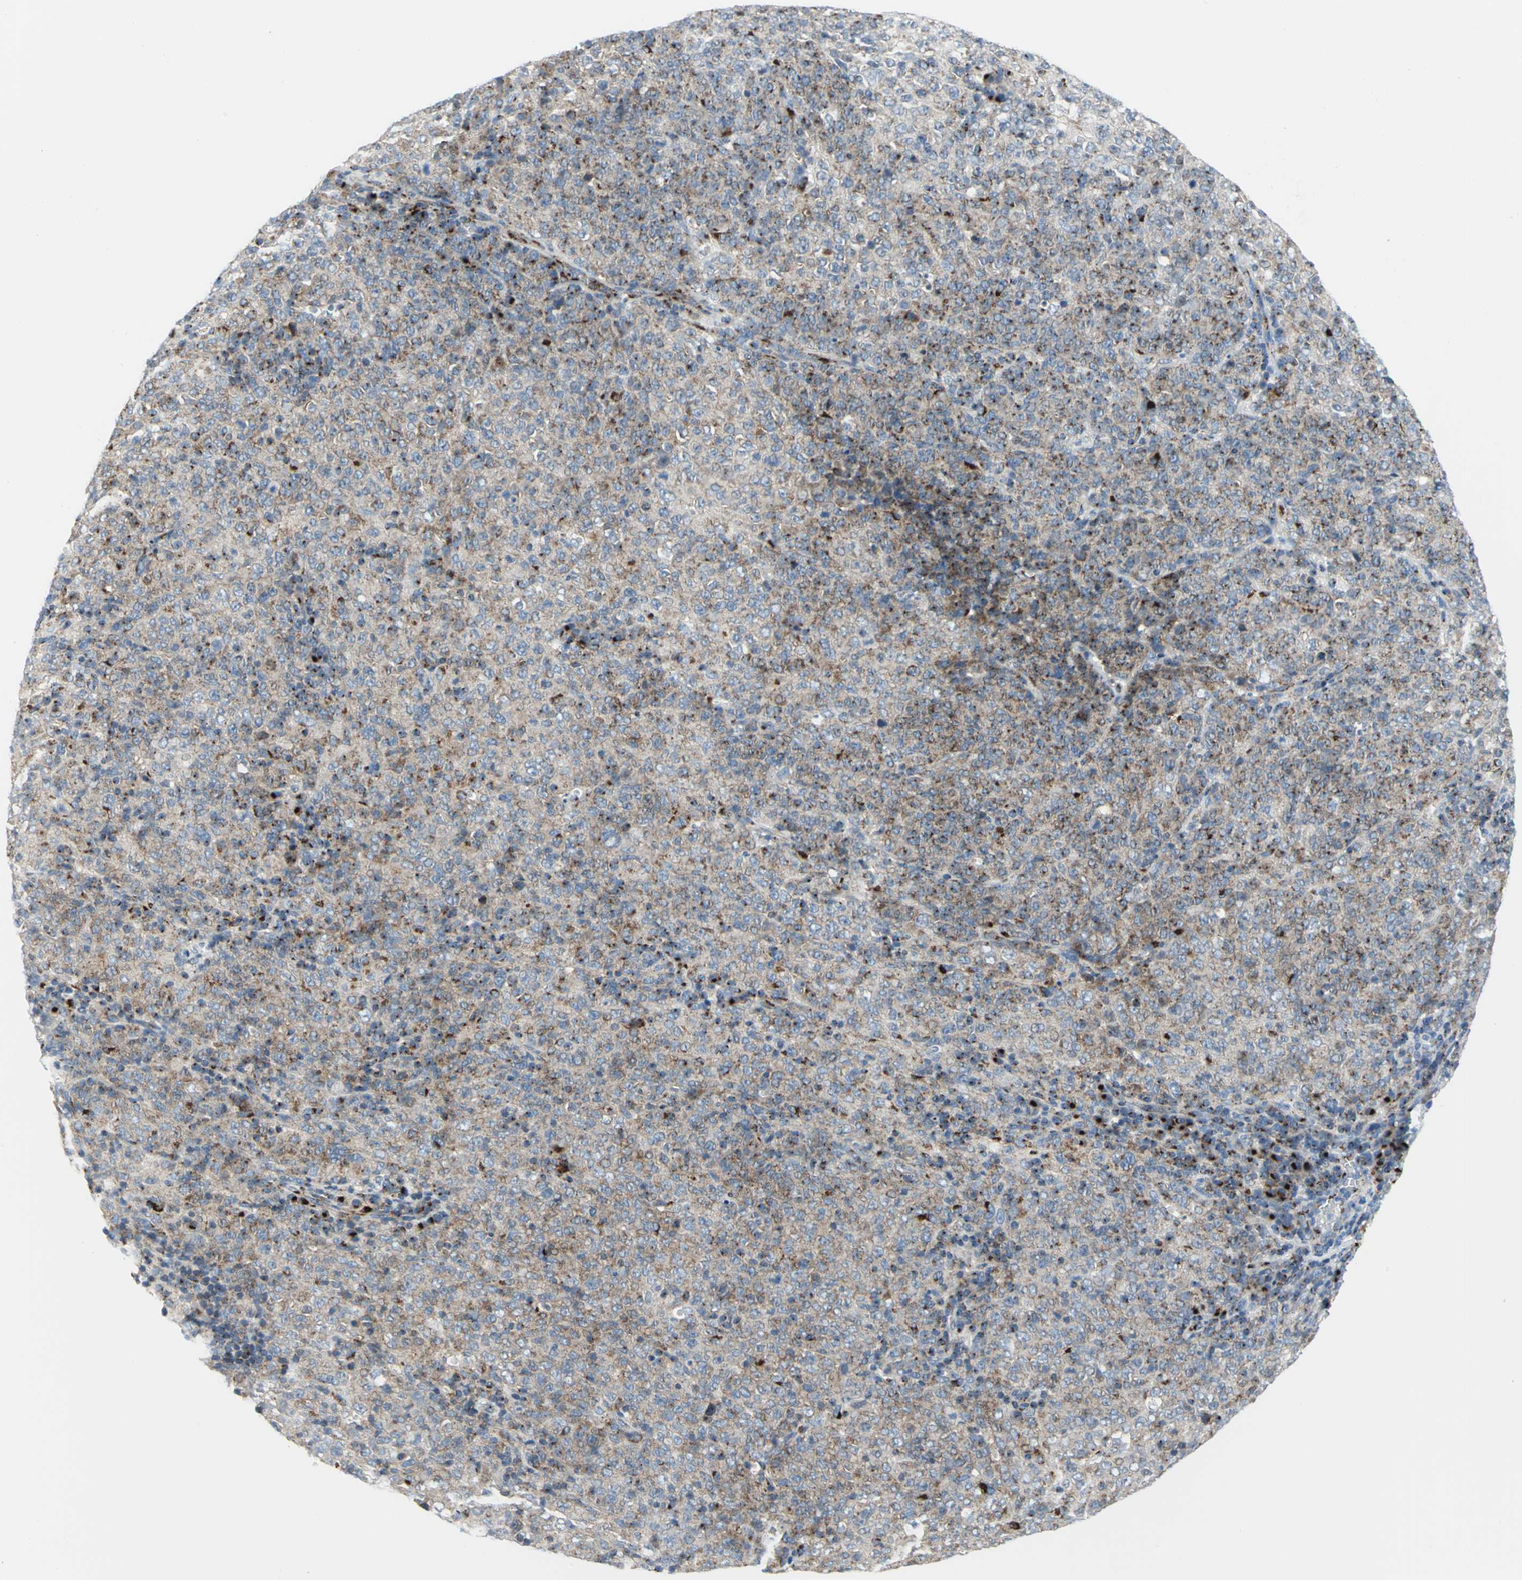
{"staining": {"intensity": "strong", "quantity": "25%-75%", "location": "cytoplasmic/membranous"}, "tissue": "lymphoma", "cell_type": "Tumor cells", "image_type": "cancer", "snomed": [{"axis": "morphology", "description": "Malignant lymphoma, non-Hodgkin's type, High grade"}, {"axis": "topography", "description": "Tonsil"}], "caption": "Lymphoma stained for a protein (brown) reveals strong cytoplasmic/membranous positive positivity in about 25%-75% of tumor cells.", "gene": "GPR3", "patient": {"sex": "female", "age": 36}}